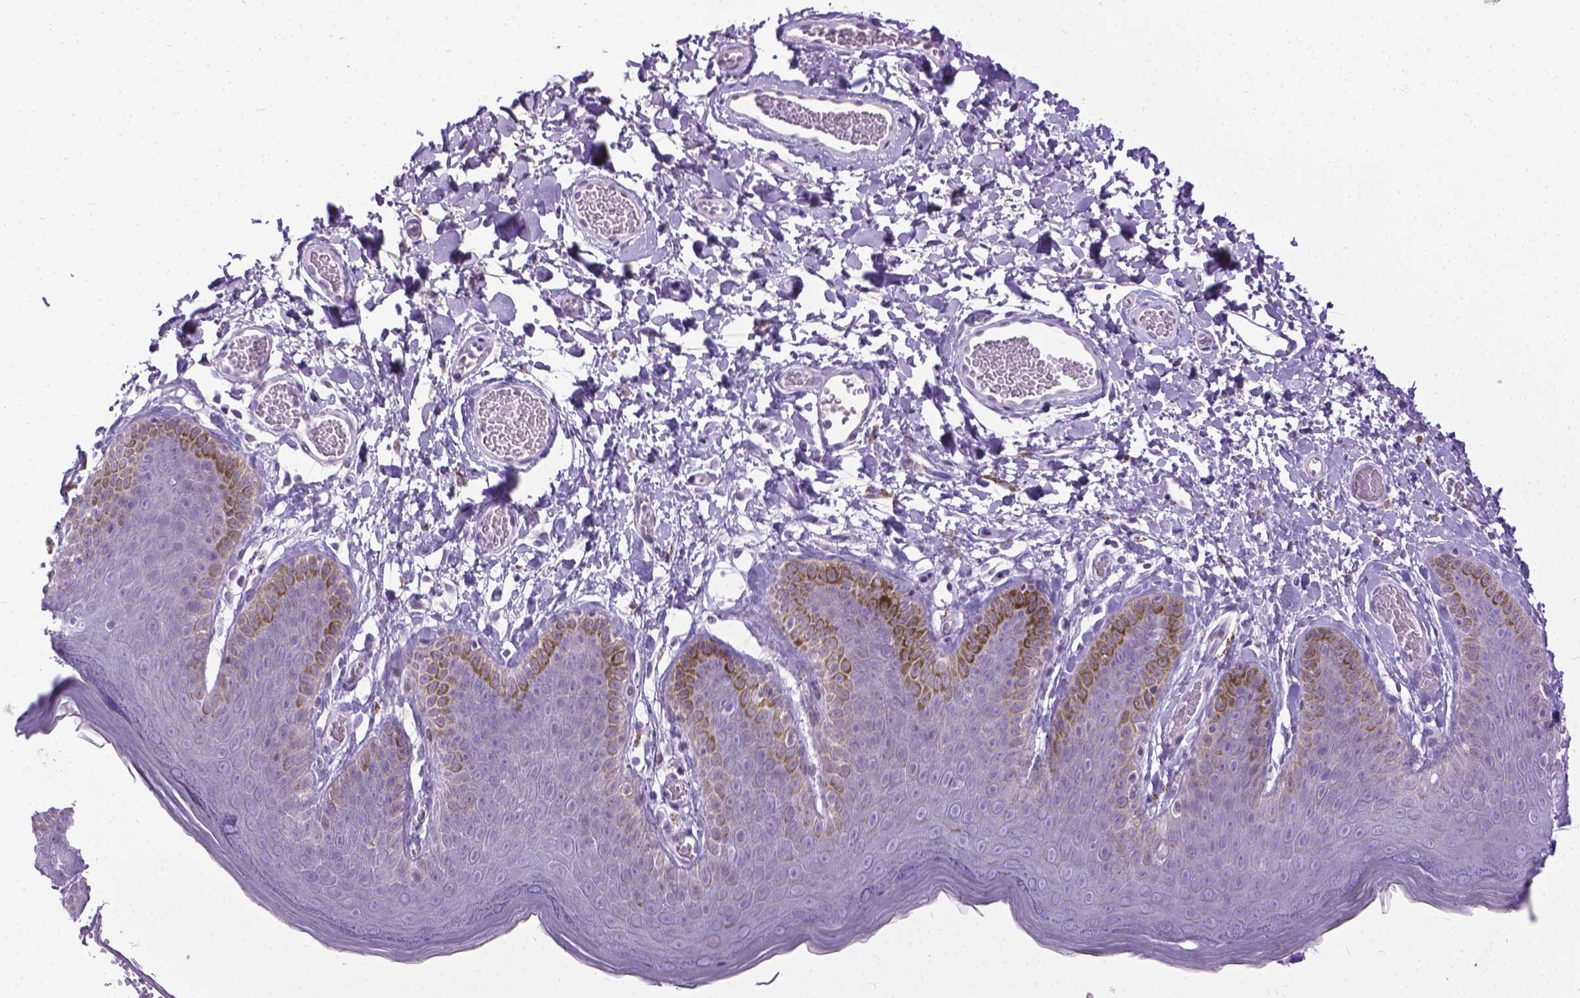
{"staining": {"intensity": "negative", "quantity": "none", "location": "none"}, "tissue": "skin", "cell_type": "Epidermal cells", "image_type": "normal", "snomed": [{"axis": "morphology", "description": "Normal tissue, NOS"}, {"axis": "topography", "description": "Anal"}], "caption": "Protein analysis of benign skin demonstrates no significant staining in epidermal cells. The staining is performed using DAB brown chromogen with nuclei counter-stained in using hematoxylin.", "gene": "PROB1", "patient": {"sex": "male", "age": 53}}